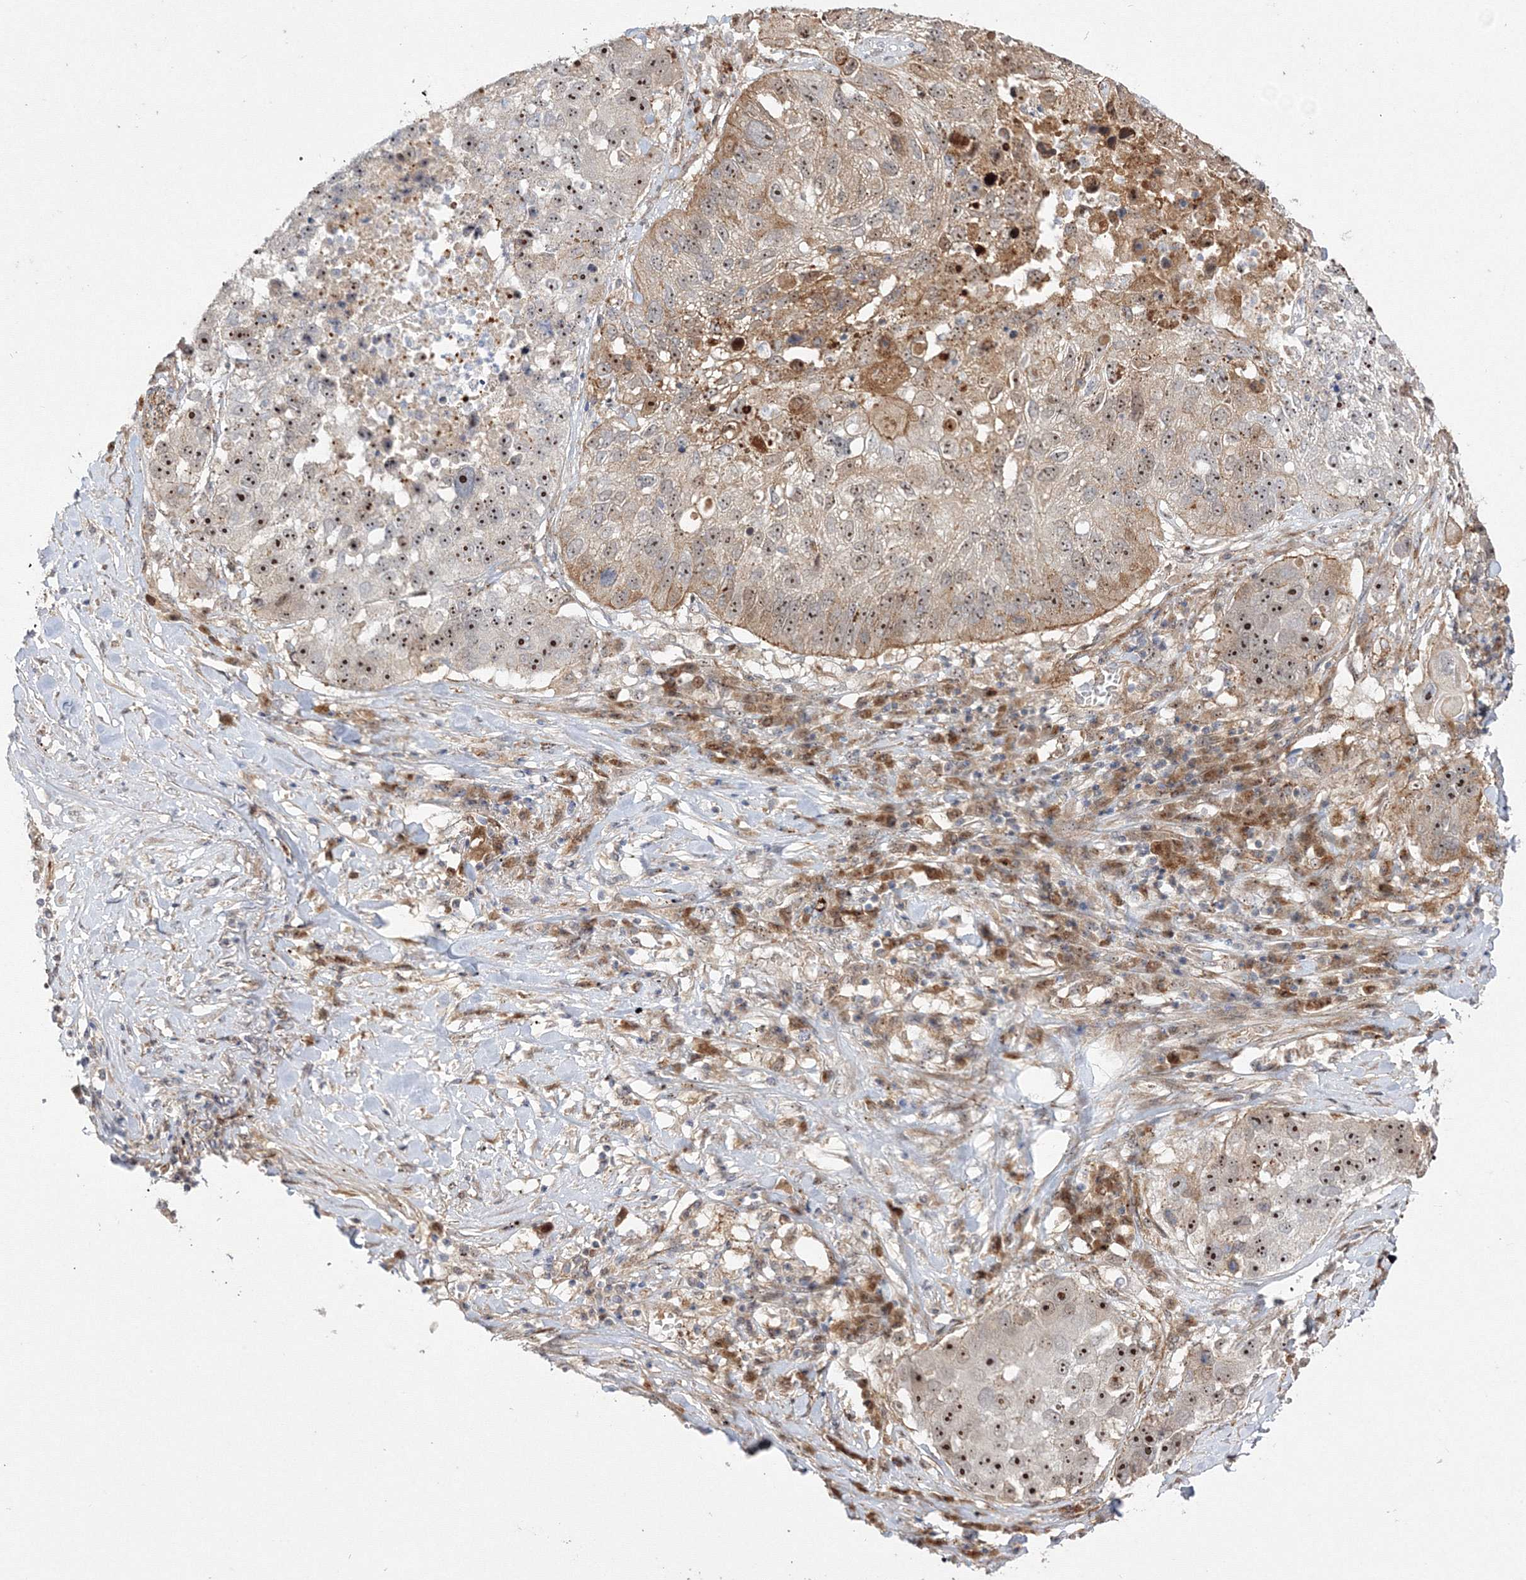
{"staining": {"intensity": "strong", "quantity": ">75%", "location": "cytoplasmic/membranous,nuclear"}, "tissue": "lung cancer", "cell_type": "Tumor cells", "image_type": "cancer", "snomed": [{"axis": "morphology", "description": "Squamous cell carcinoma, NOS"}, {"axis": "topography", "description": "Lung"}], "caption": "DAB (3,3'-diaminobenzidine) immunohistochemical staining of human lung squamous cell carcinoma displays strong cytoplasmic/membranous and nuclear protein expression in about >75% of tumor cells. (brown staining indicates protein expression, while blue staining denotes nuclei).", "gene": "NPM3", "patient": {"sex": "male", "age": 61}}